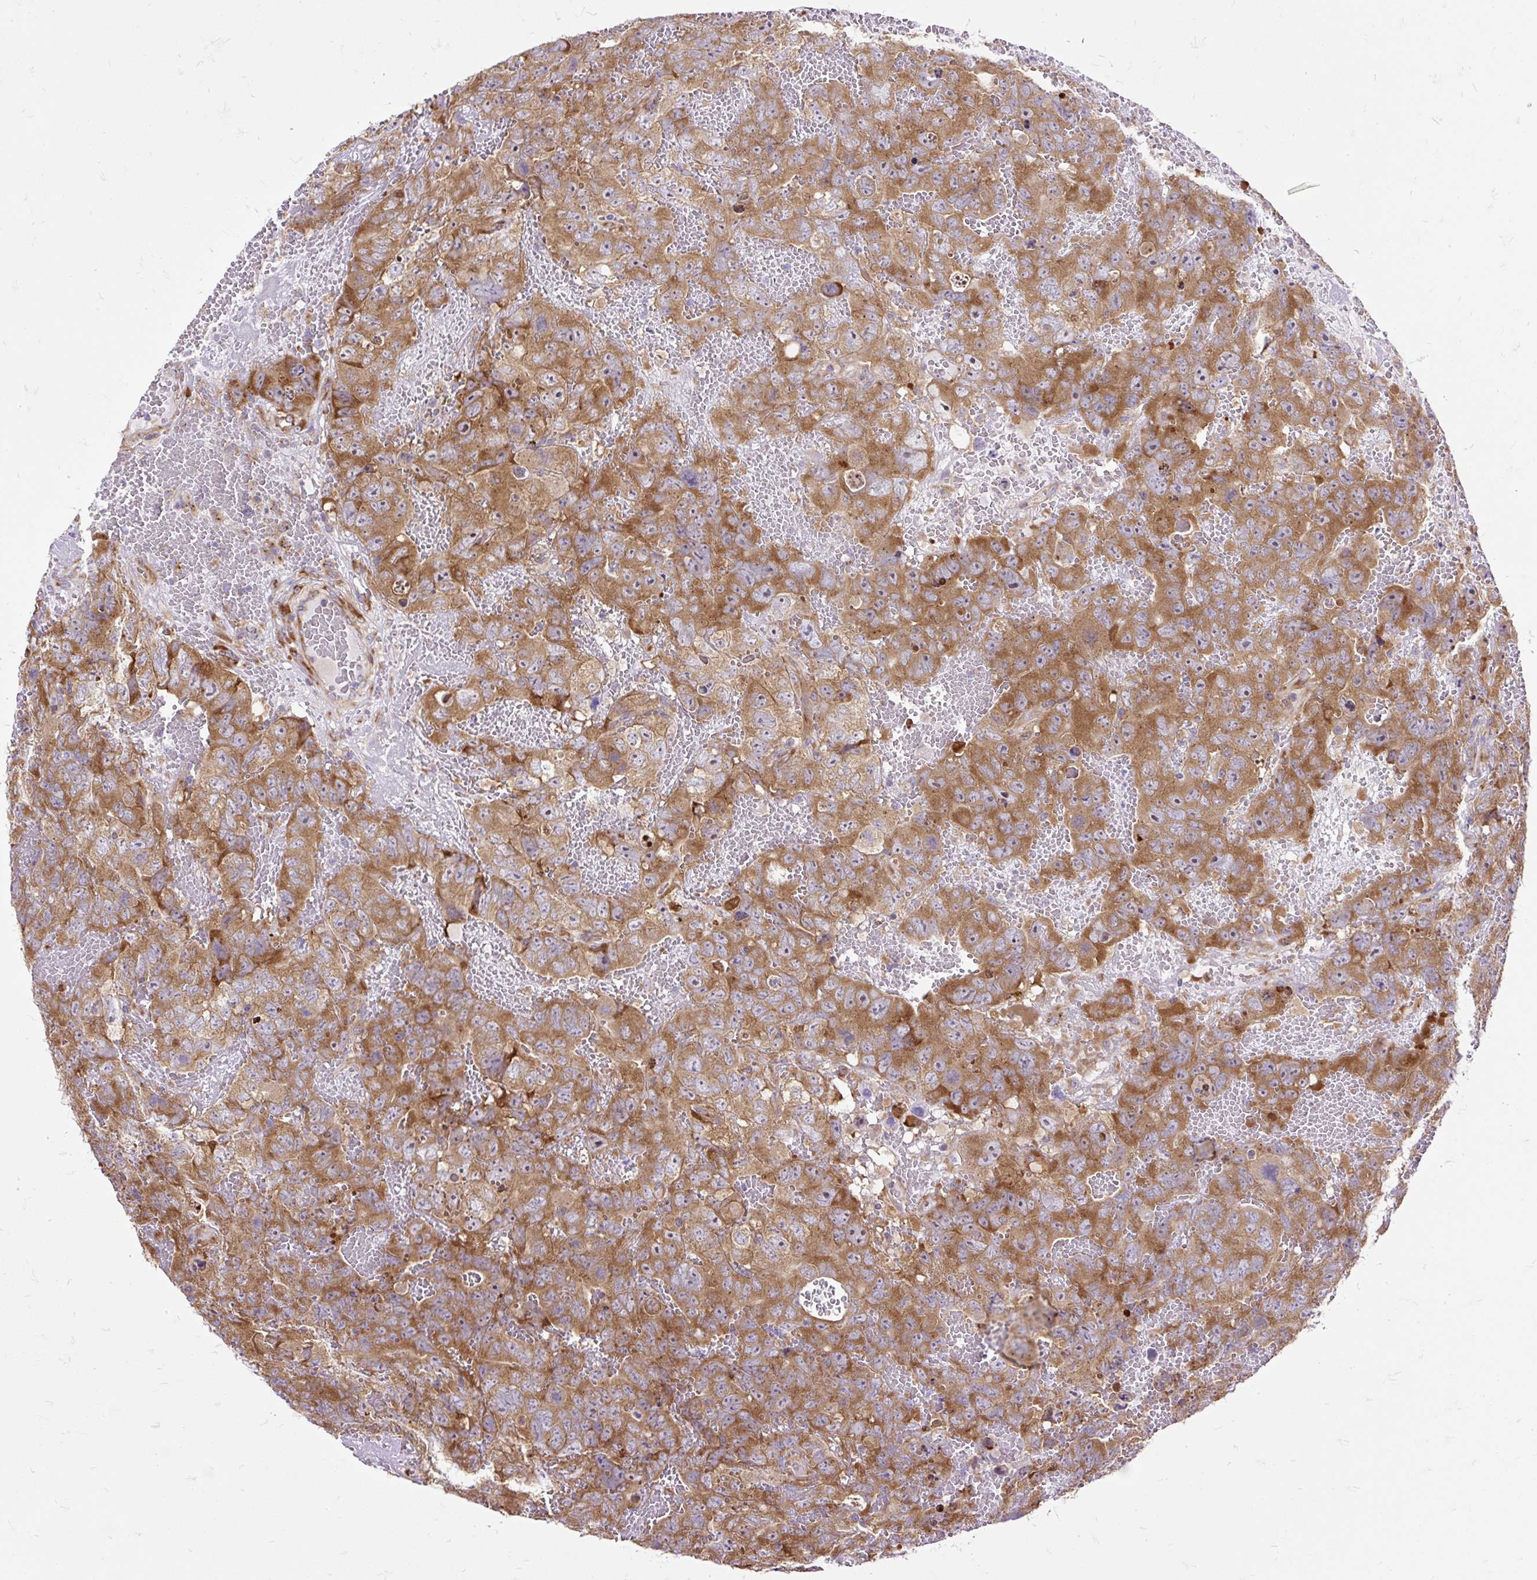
{"staining": {"intensity": "moderate", "quantity": ">75%", "location": "cytoplasmic/membranous"}, "tissue": "testis cancer", "cell_type": "Tumor cells", "image_type": "cancer", "snomed": [{"axis": "morphology", "description": "Carcinoma, Embryonal, NOS"}, {"axis": "topography", "description": "Testis"}], "caption": "Human testis cancer stained with a brown dye exhibits moderate cytoplasmic/membranous positive positivity in approximately >75% of tumor cells.", "gene": "RPS5", "patient": {"sex": "male", "age": 45}}